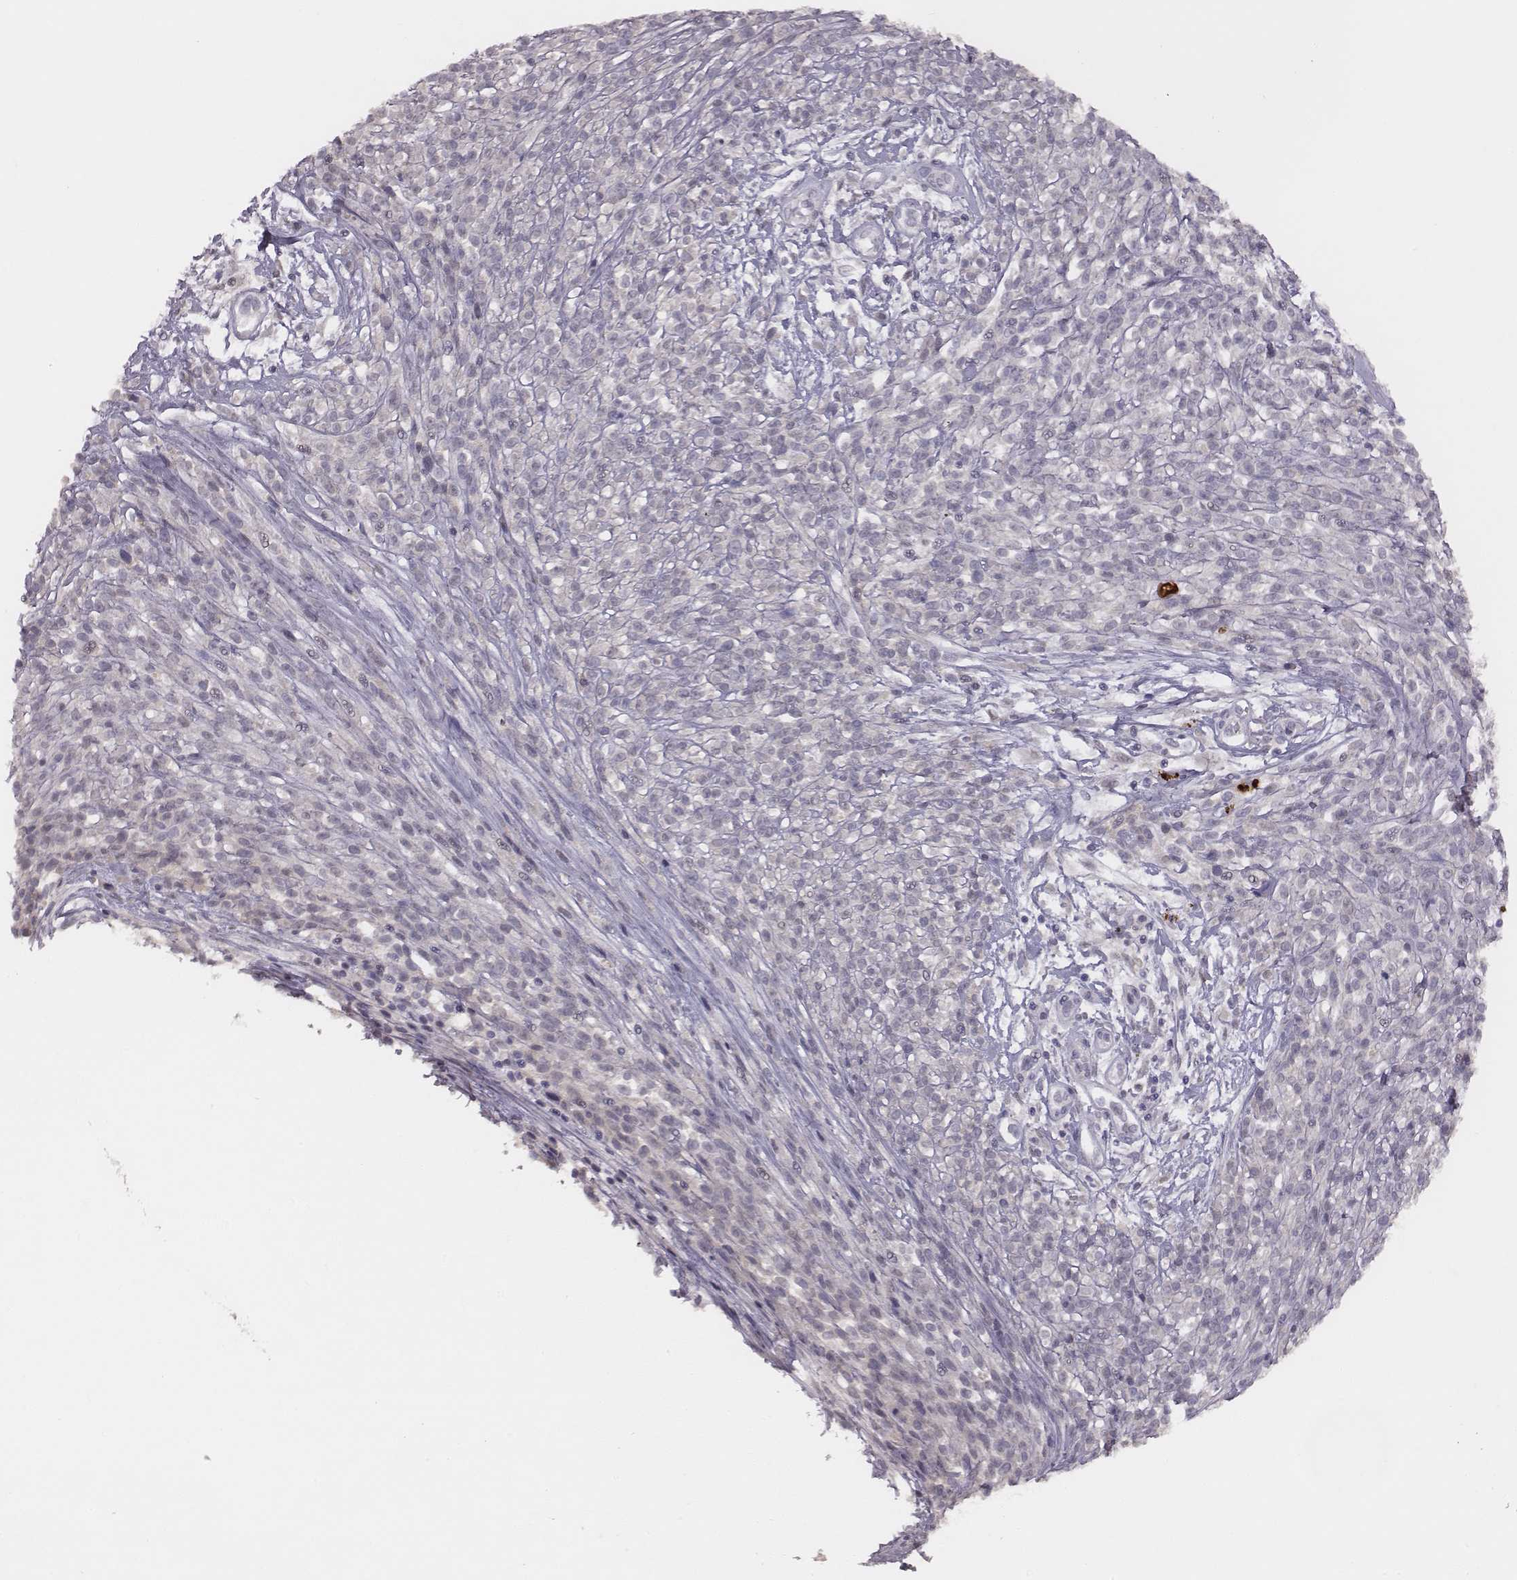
{"staining": {"intensity": "negative", "quantity": "none", "location": "none"}, "tissue": "melanoma", "cell_type": "Tumor cells", "image_type": "cancer", "snomed": [{"axis": "morphology", "description": "Malignant melanoma, NOS"}, {"axis": "topography", "description": "Skin"}, {"axis": "topography", "description": "Skin of trunk"}], "caption": "The image demonstrates no staining of tumor cells in malignant melanoma.", "gene": "SLC22A6", "patient": {"sex": "male", "age": 74}}